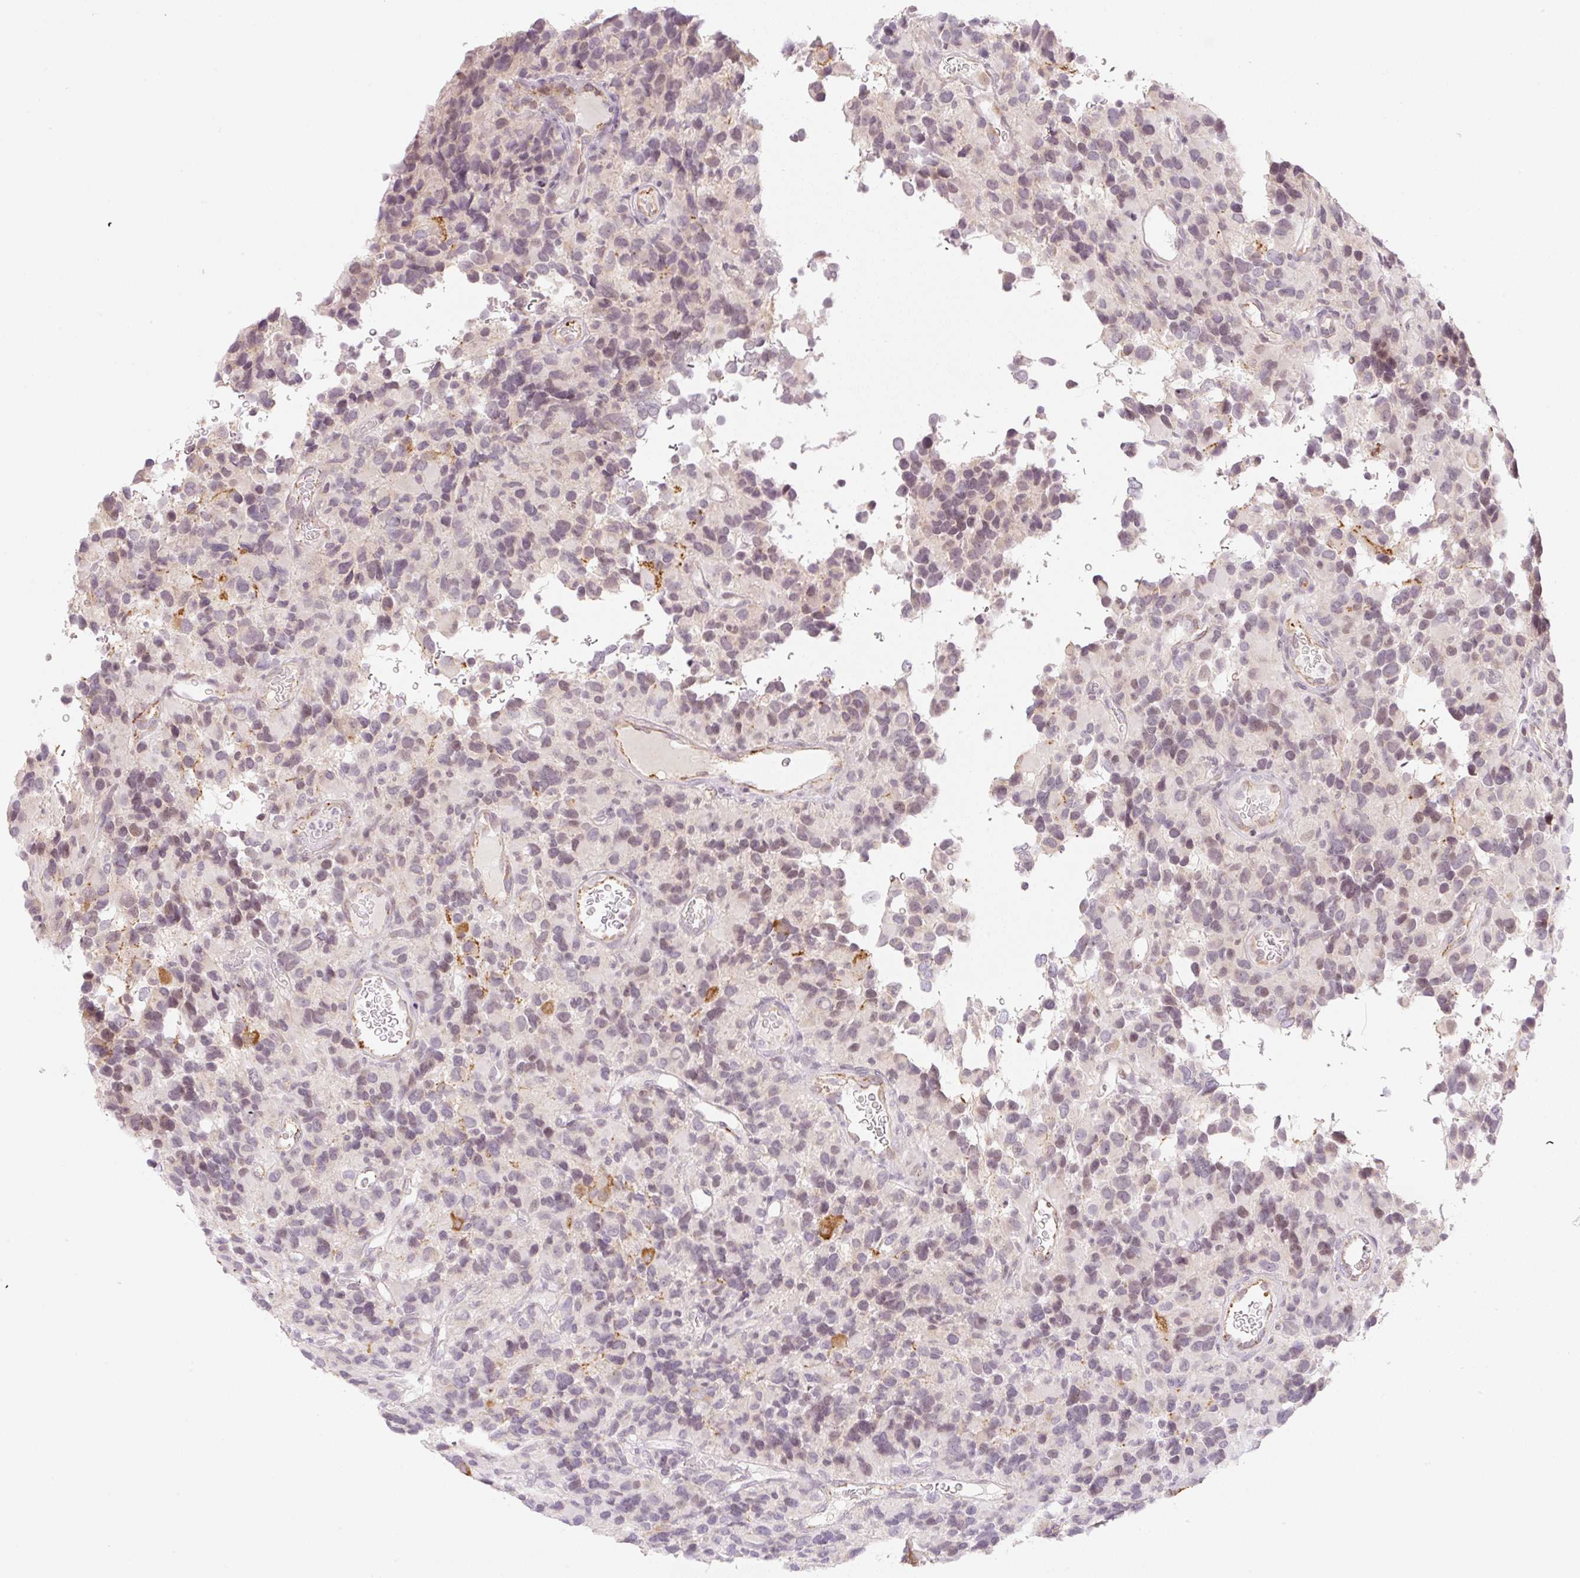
{"staining": {"intensity": "weak", "quantity": "<25%", "location": "nuclear"}, "tissue": "glioma", "cell_type": "Tumor cells", "image_type": "cancer", "snomed": [{"axis": "morphology", "description": "Glioma, malignant, High grade"}, {"axis": "topography", "description": "Brain"}], "caption": "Tumor cells show no significant positivity in malignant glioma (high-grade).", "gene": "CASKIN1", "patient": {"sex": "male", "age": 77}}